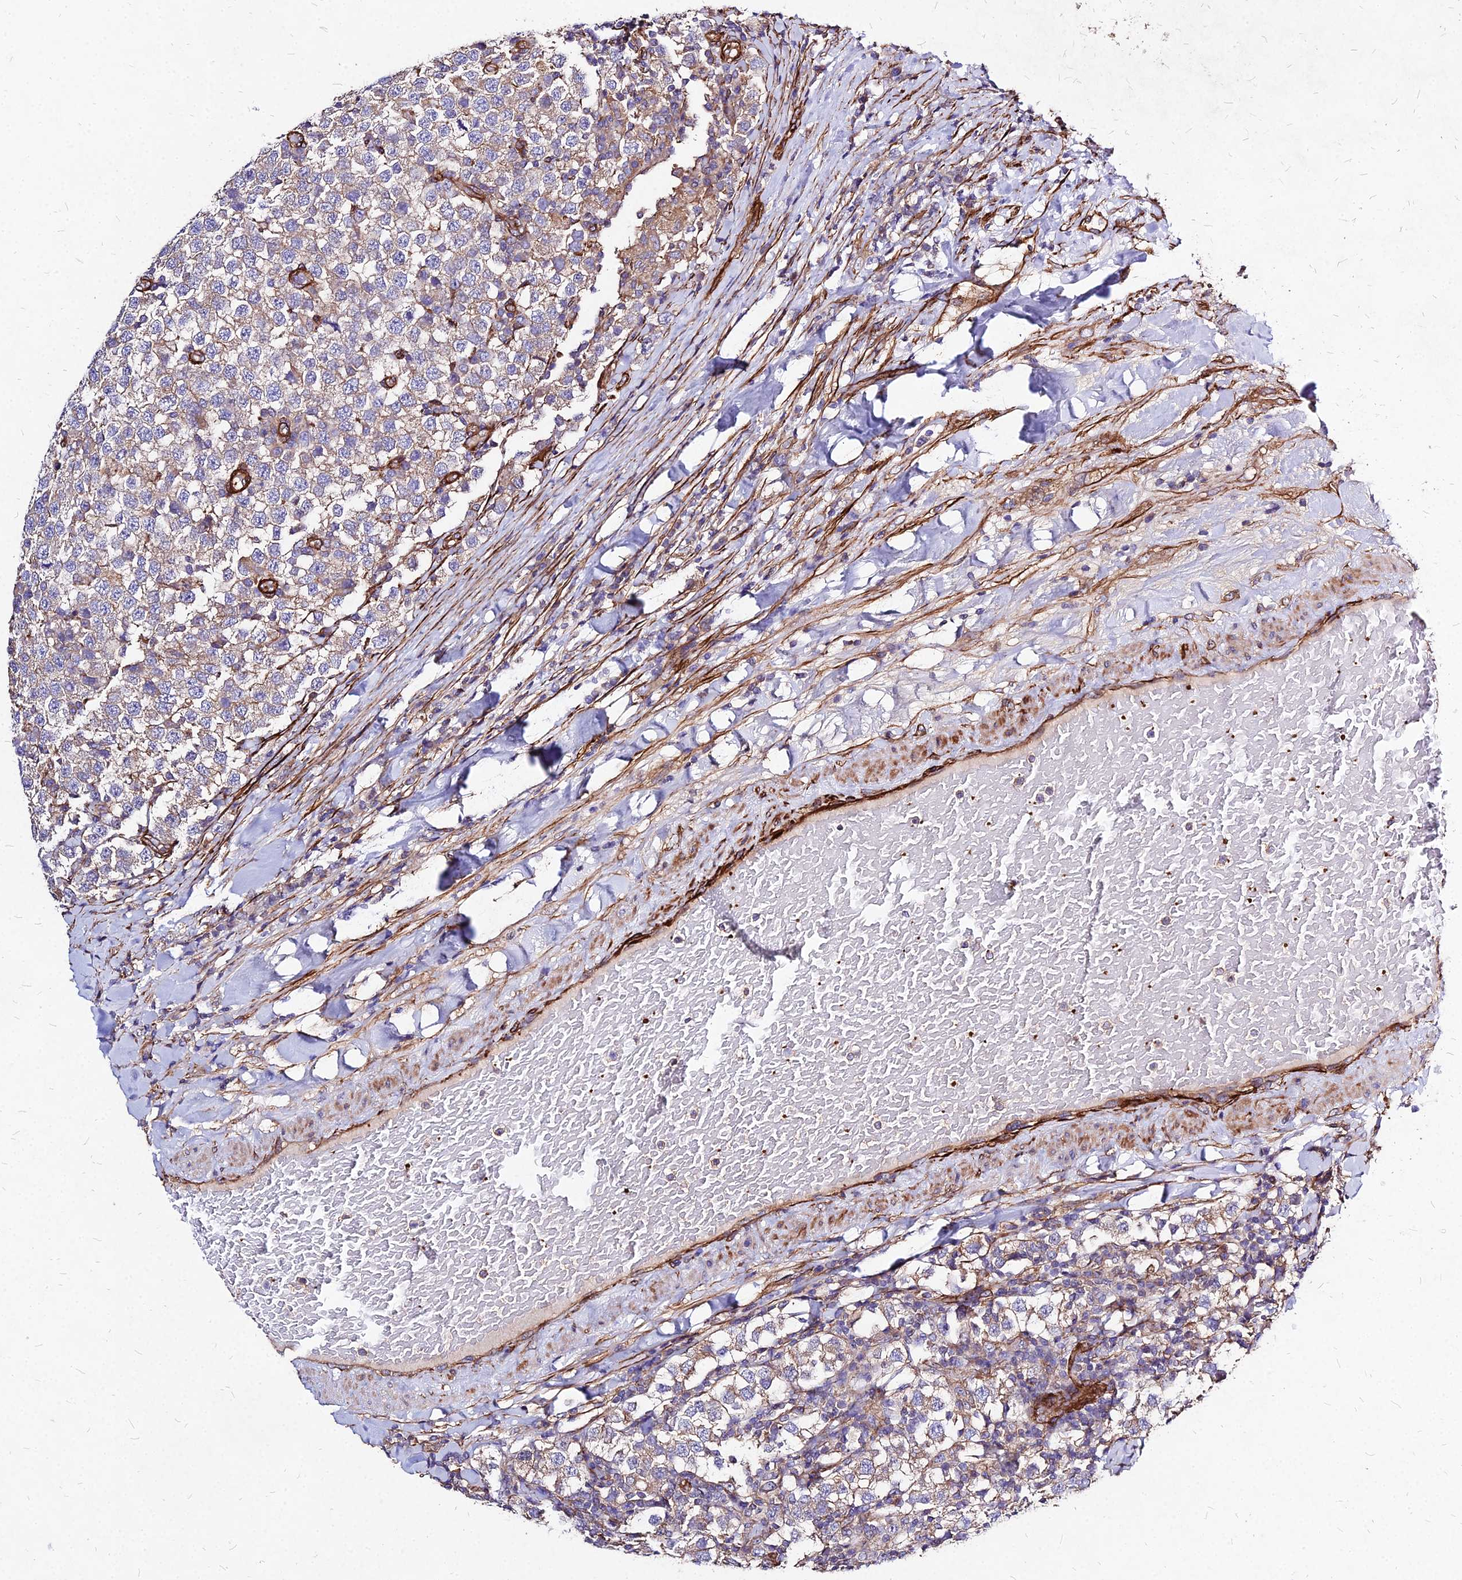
{"staining": {"intensity": "weak", "quantity": "25%-75%", "location": "cytoplasmic/membranous"}, "tissue": "testis cancer", "cell_type": "Tumor cells", "image_type": "cancer", "snomed": [{"axis": "morphology", "description": "Seminoma, NOS"}, {"axis": "topography", "description": "Testis"}], "caption": "Immunohistochemistry (IHC) staining of testis cancer (seminoma), which reveals low levels of weak cytoplasmic/membranous staining in approximately 25%-75% of tumor cells indicating weak cytoplasmic/membranous protein positivity. The staining was performed using DAB (brown) for protein detection and nuclei were counterstained in hematoxylin (blue).", "gene": "EFCC1", "patient": {"sex": "male", "age": 34}}